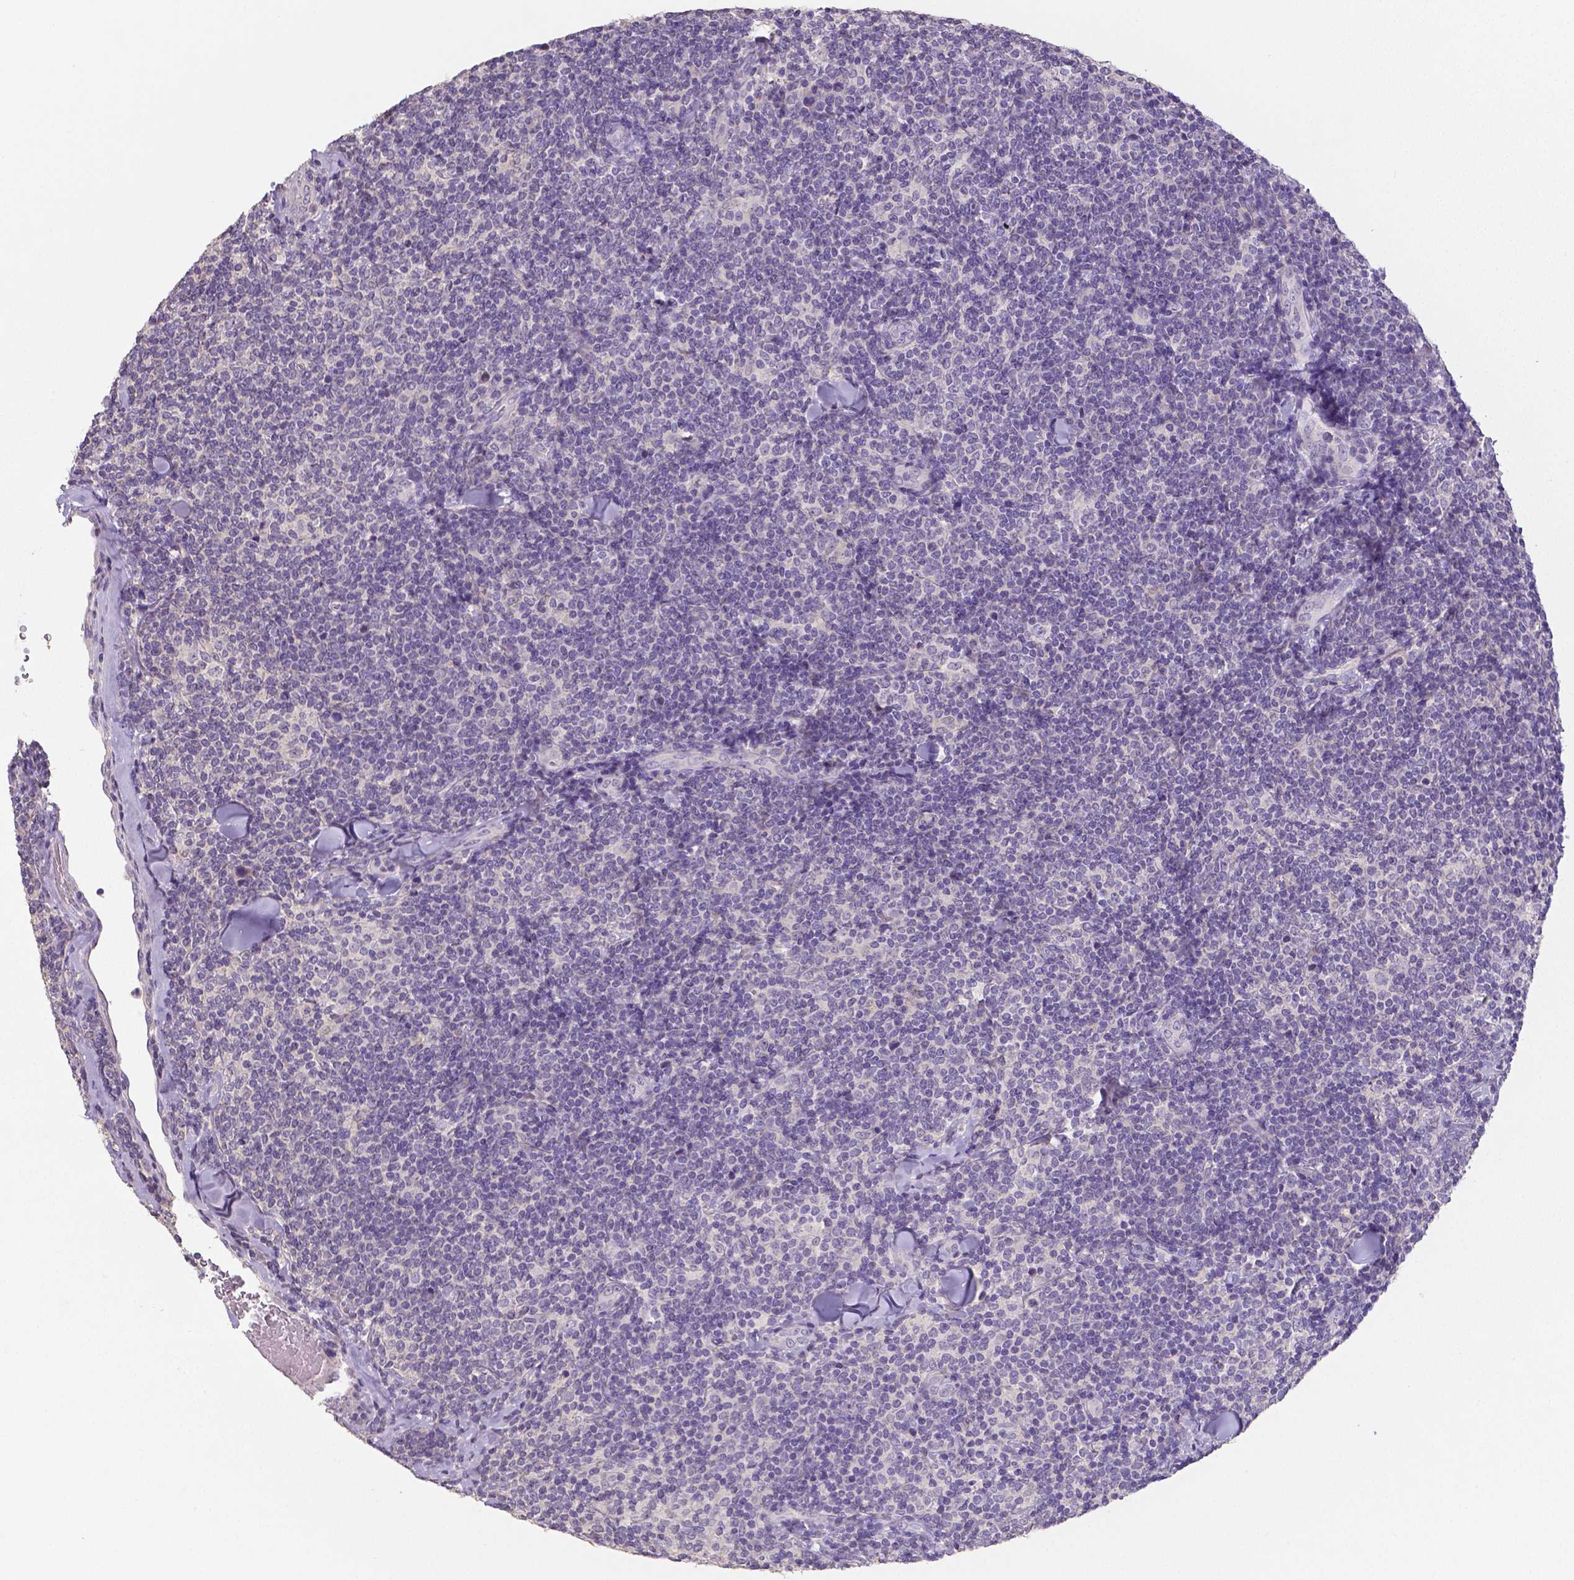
{"staining": {"intensity": "negative", "quantity": "none", "location": "none"}, "tissue": "lymphoma", "cell_type": "Tumor cells", "image_type": "cancer", "snomed": [{"axis": "morphology", "description": "Malignant lymphoma, non-Hodgkin's type, Low grade"}, {"axis": "topography", "description": "Lymph node"}], "caption": "Human low-grade malignant lymphoma, non-Hodgkin's type stained for a protein using immunohistochemistry (IHC) exhibits no staining in tumor cells.", "gene": "CRMP1", "patient": {"sex": "female", "age": 56}}